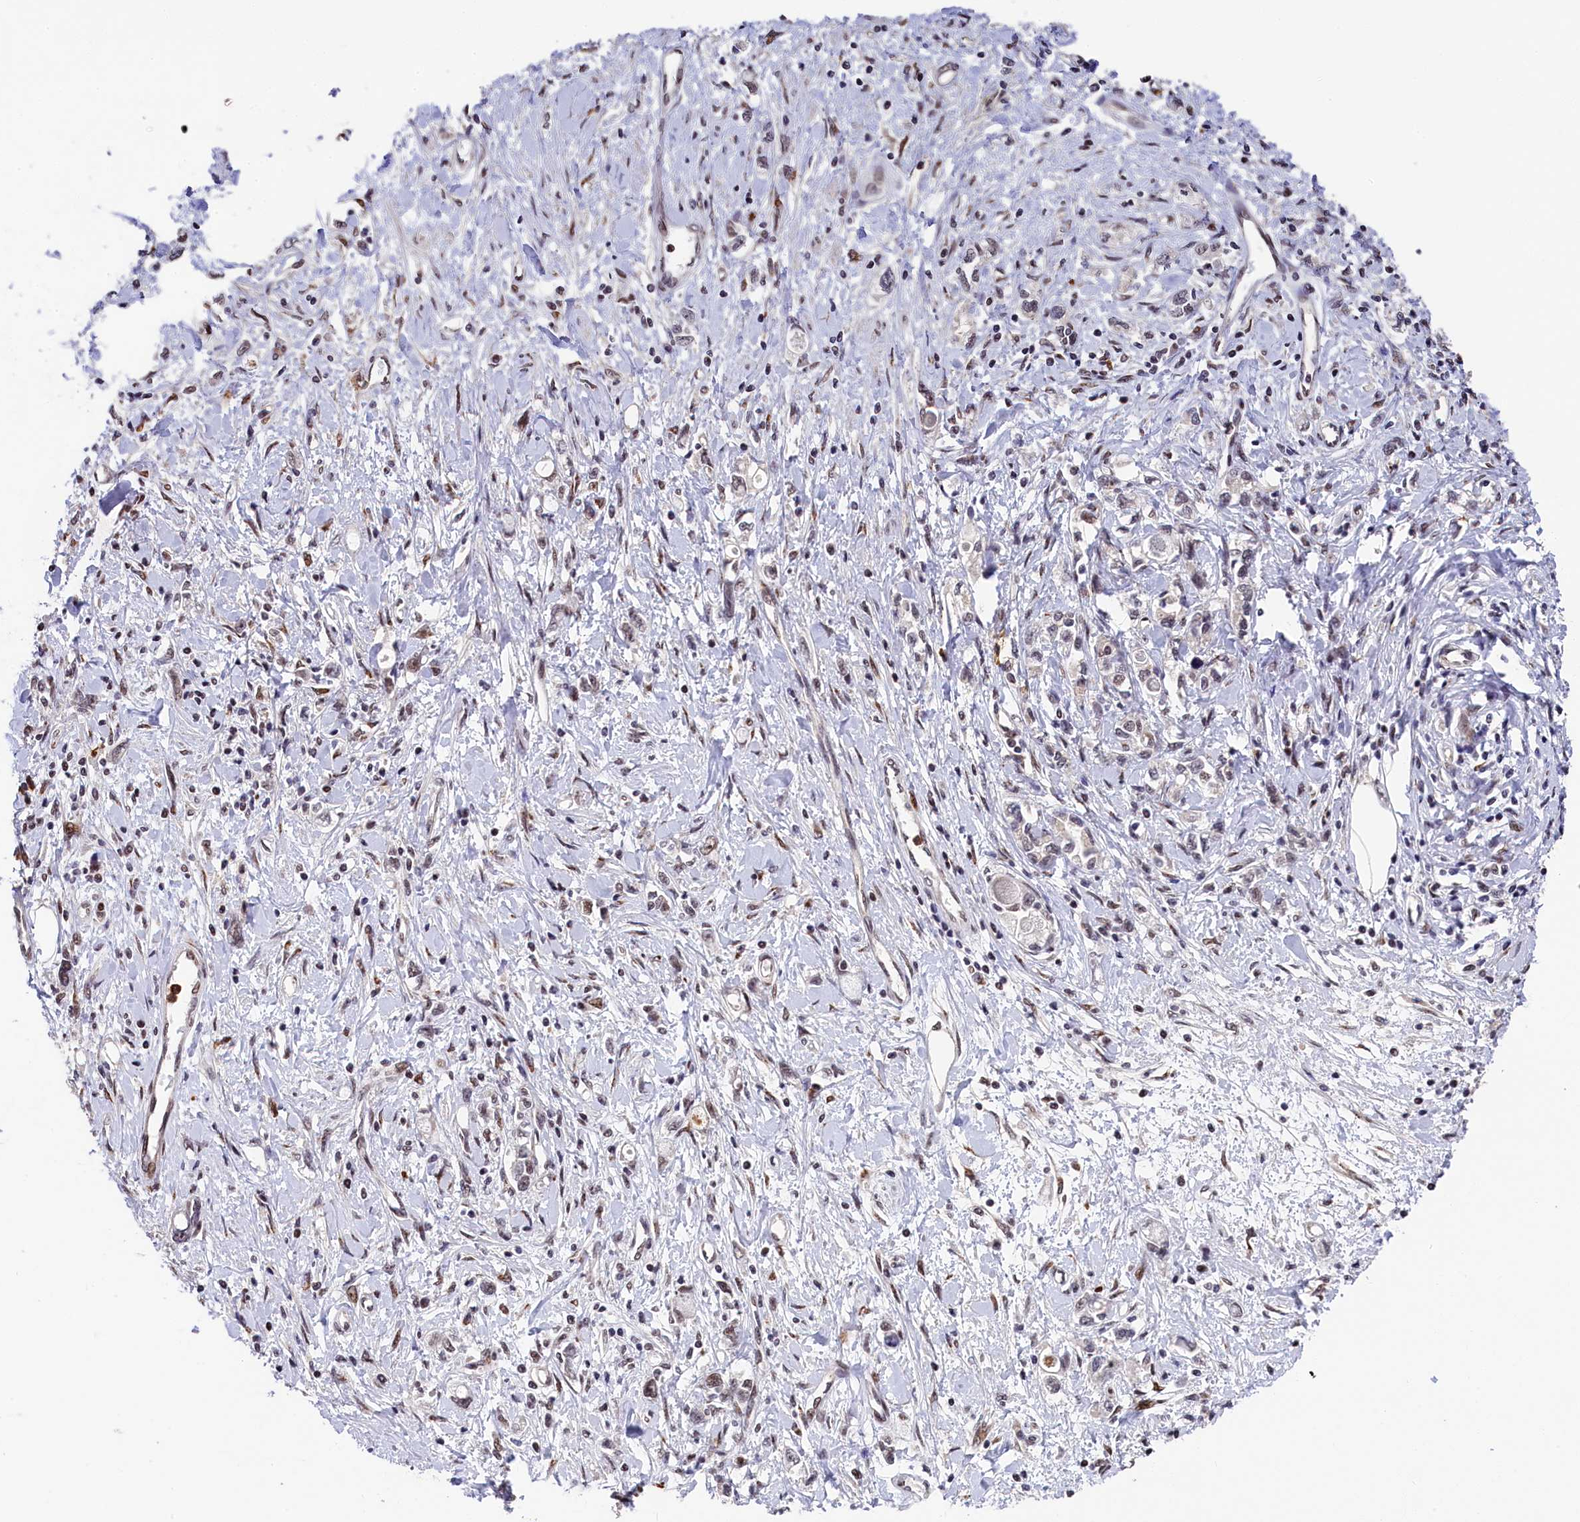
{"staining": {"intensity": "weak", "quantity": ">75%", "location": "nuclear"}, "tissue": "stomach cancer", "cell_type": "Tumor cells", "image_type": "cancer", "snomed": [{"axis": "morphology", "description": "Adenocarcinoma, NOS"}, {"axis": "topography", "description": "Stomach"}], "caption": "Weak nuclear positivity for a protein is present in approximately >75% of tumor cells of stomach cancer using immunohistochemistry (IHC).", "gene": "ADIG", "patient": {"sex": "female", "age": 76}}